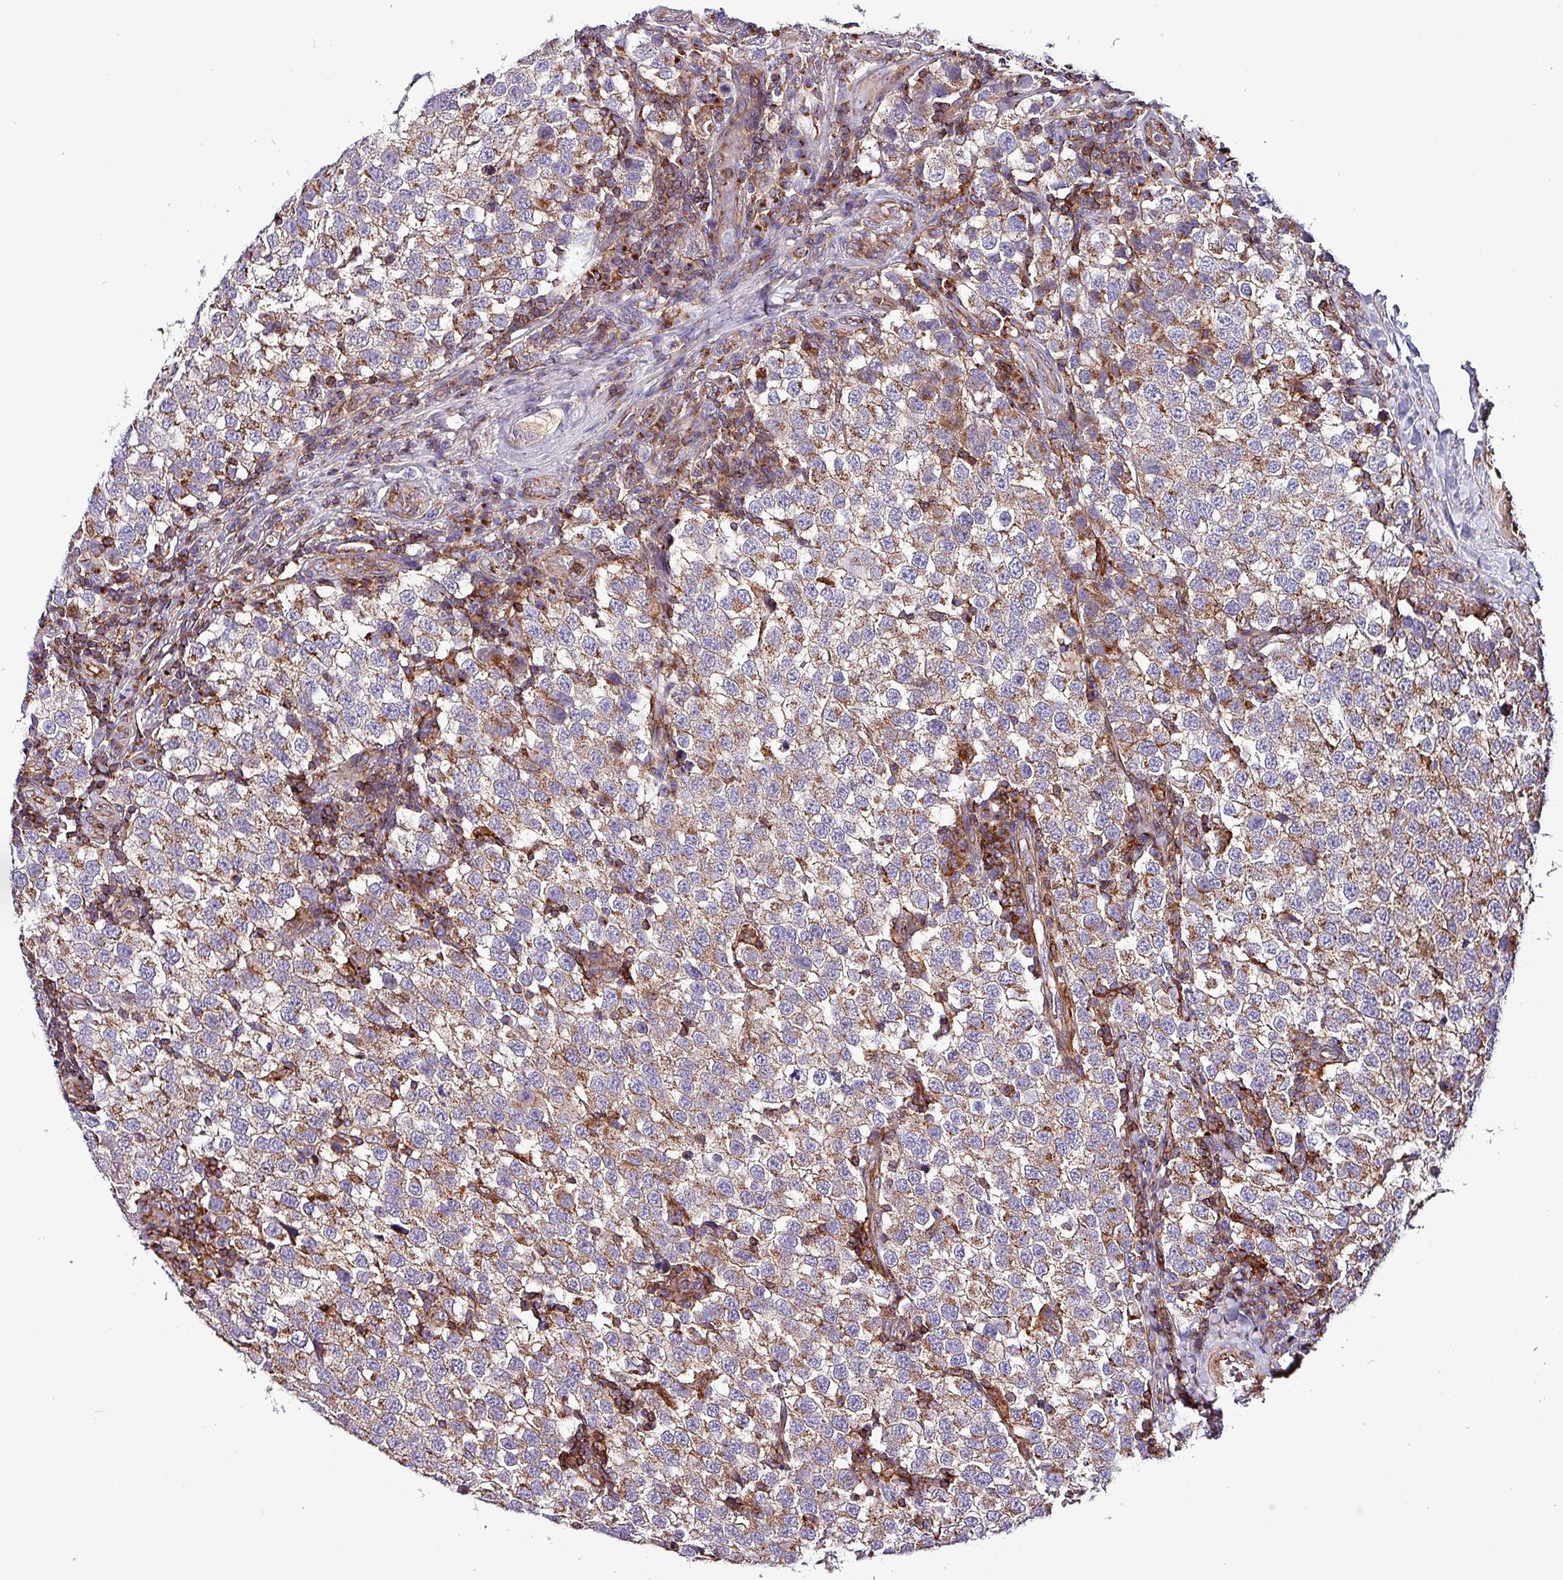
{"staining": {"intensity": "moderate", "quantity": ">75%", "location": "cytoplasmic/membranous"}, "tissue": "testis cancer", "cell_type": "Tumor cells", "image_type": "cancer", "snomed": [{"axis": "morphology", "description": "Seminoma, NOS"}, {"axis": "topography", "description": "Testis"}], "caption": "Immunohistochemical staining of testis cancer (seminoma) exhibits medium levels of moderate cytoplasmic/membranous protein staining in about >75% of tumor cells. (DAB IHC with brightfield microscopy, high magnification).", "gene": "VAMP4", "patient": {"sex": "male", "age": 34}}